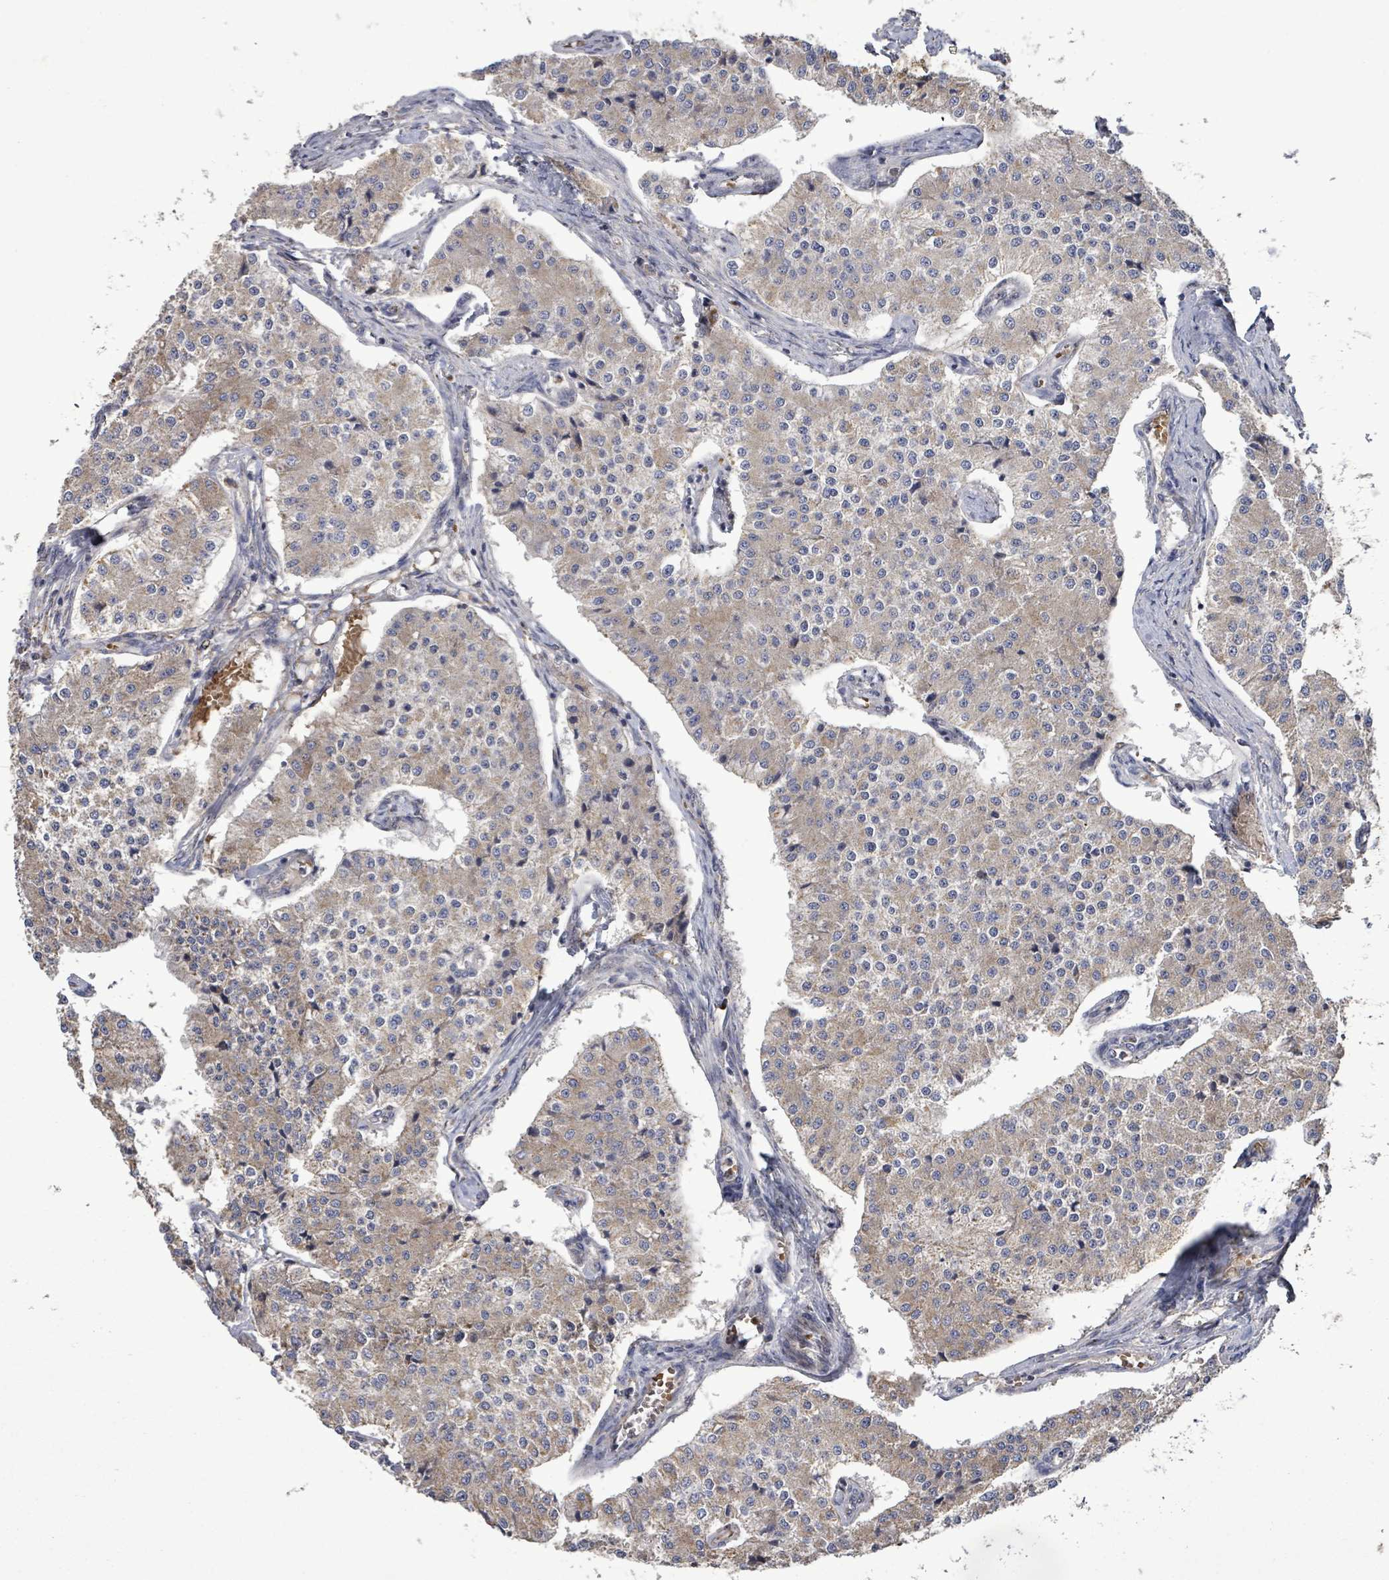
{"staining": {"intensity": "moderate", "quantity": "25%-75%", "location": "cytoplasmic/membranous"}, "tissue": "carcinoid", "cell_type": "Tumor cells", "image_type": "cancer", "snomed": [{"axis": "morphology", "description": "Carcinoid, malignant, NOS"}, {"axis": "topography", "description": "Colon"}], "caption": "Immunohistochemistry photomicrograph of carcinoid (malignant) stained for a protein (brown), which demonstrates medium levels of moderate cytoplasmic/membranous expression in about 25%-75% of tumor cells.", "gene": "MTMR12", "patient": {"sex": "female", "age": 52}}